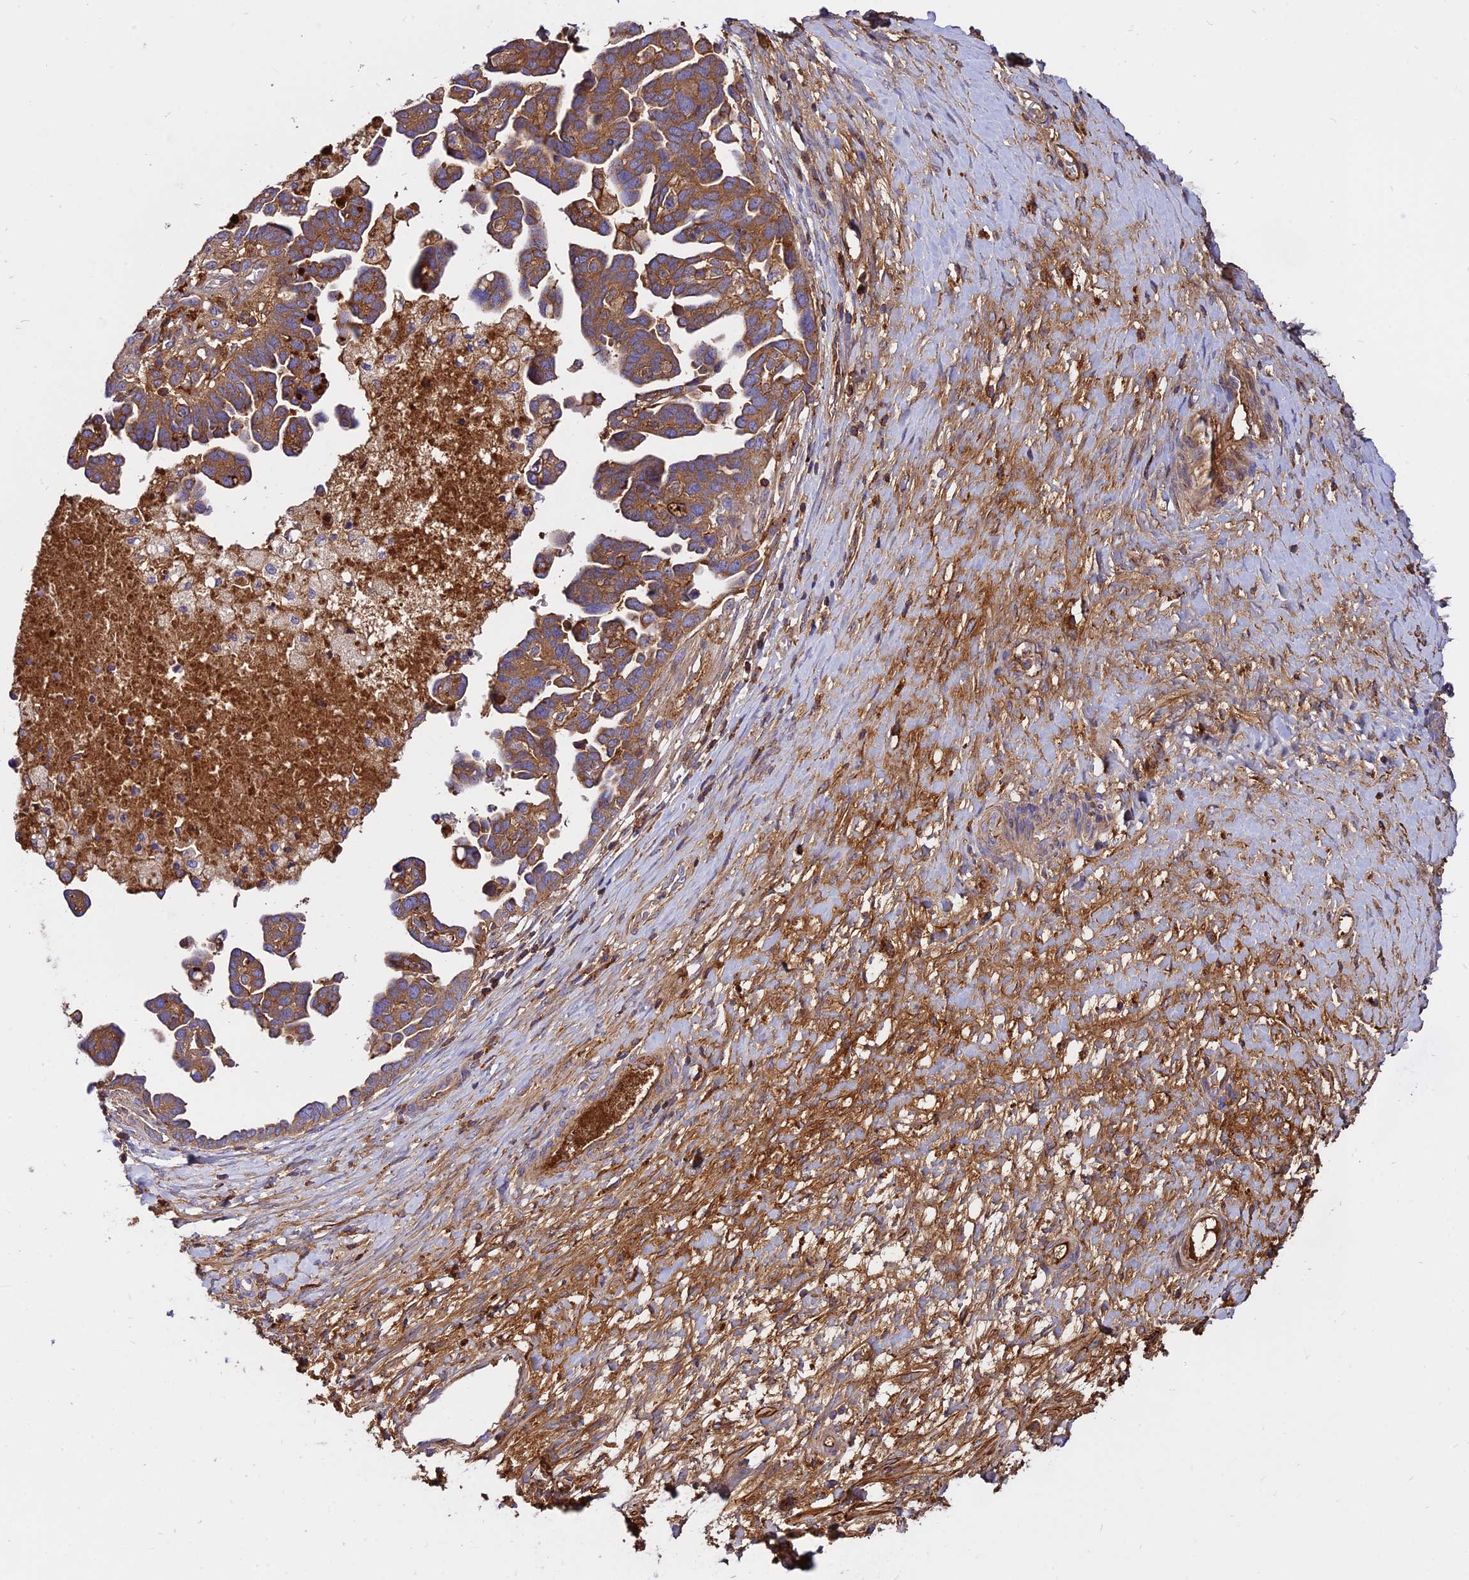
{"staining": {"intensity": "moderate", "quantity": ">75%", "location": "cytoplasmic/membranous"}, "tissue": "ovarian cancer", "cell_type": "Tumor cells", "image_type": "cancer", "snomed": [{"axis": "morphology", "description": "Cystadenocarcinoma, serous, NOS"}, {"axis": "topography", "description": "Ovary"}], "caption": "A micrograph of human ovarian cancer stained for a protein exhibits moderate cytoplasmic/membranous brown staining in tumor cells. The staining was performed using DAB (3,3'-diaminobenzidine), with brown indicating positive protein expression. Nuclei are stained blue with hematoxylin.", "gene": "PYM1", "patient": {"sex": "female", "age": 54}}